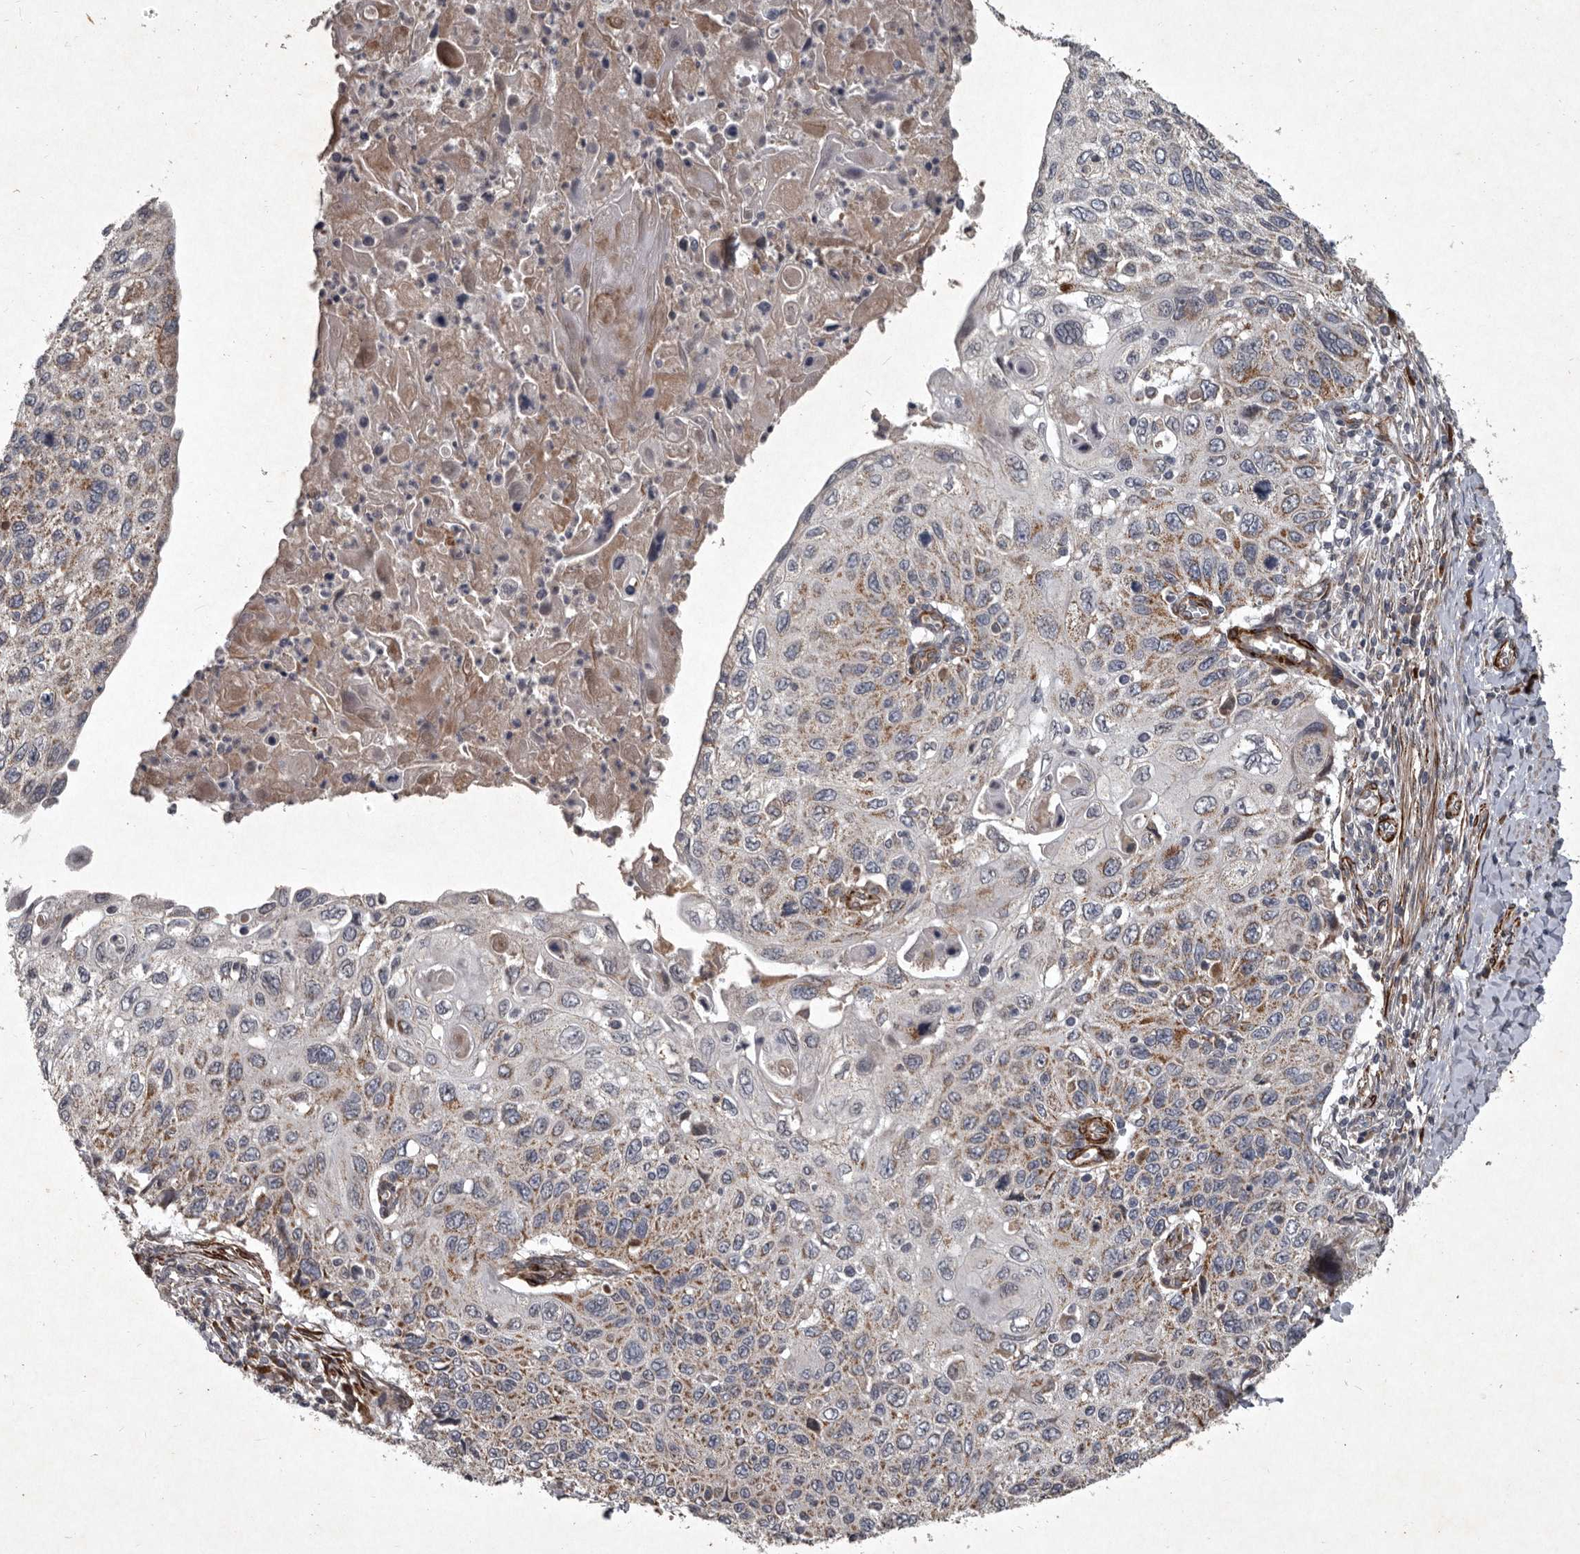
{"staining": {"intensity": "moderate", "quantity": "25%-75%", "location": "cytoplasmic/membranous"}, "tissue": "cervical cancer", "cell_type": "Tumor cells", "image_type": "cancer", "snomed": [{"axis": "morphology", "description": "Squamous cell carcinoma, NOS"}, {"axis": "topography", "description": "Cervix"}], "caption": "IHC micrograph of human squamous cell carcinoma (cervical) stained for a protein (brown), which demonstrates medium levels of moderate cytoplasmic/membranous staining in about 25%-75% of tumor cells.", "gene": "MRPS15", "patient": {"sex": "female", "age": 70}}